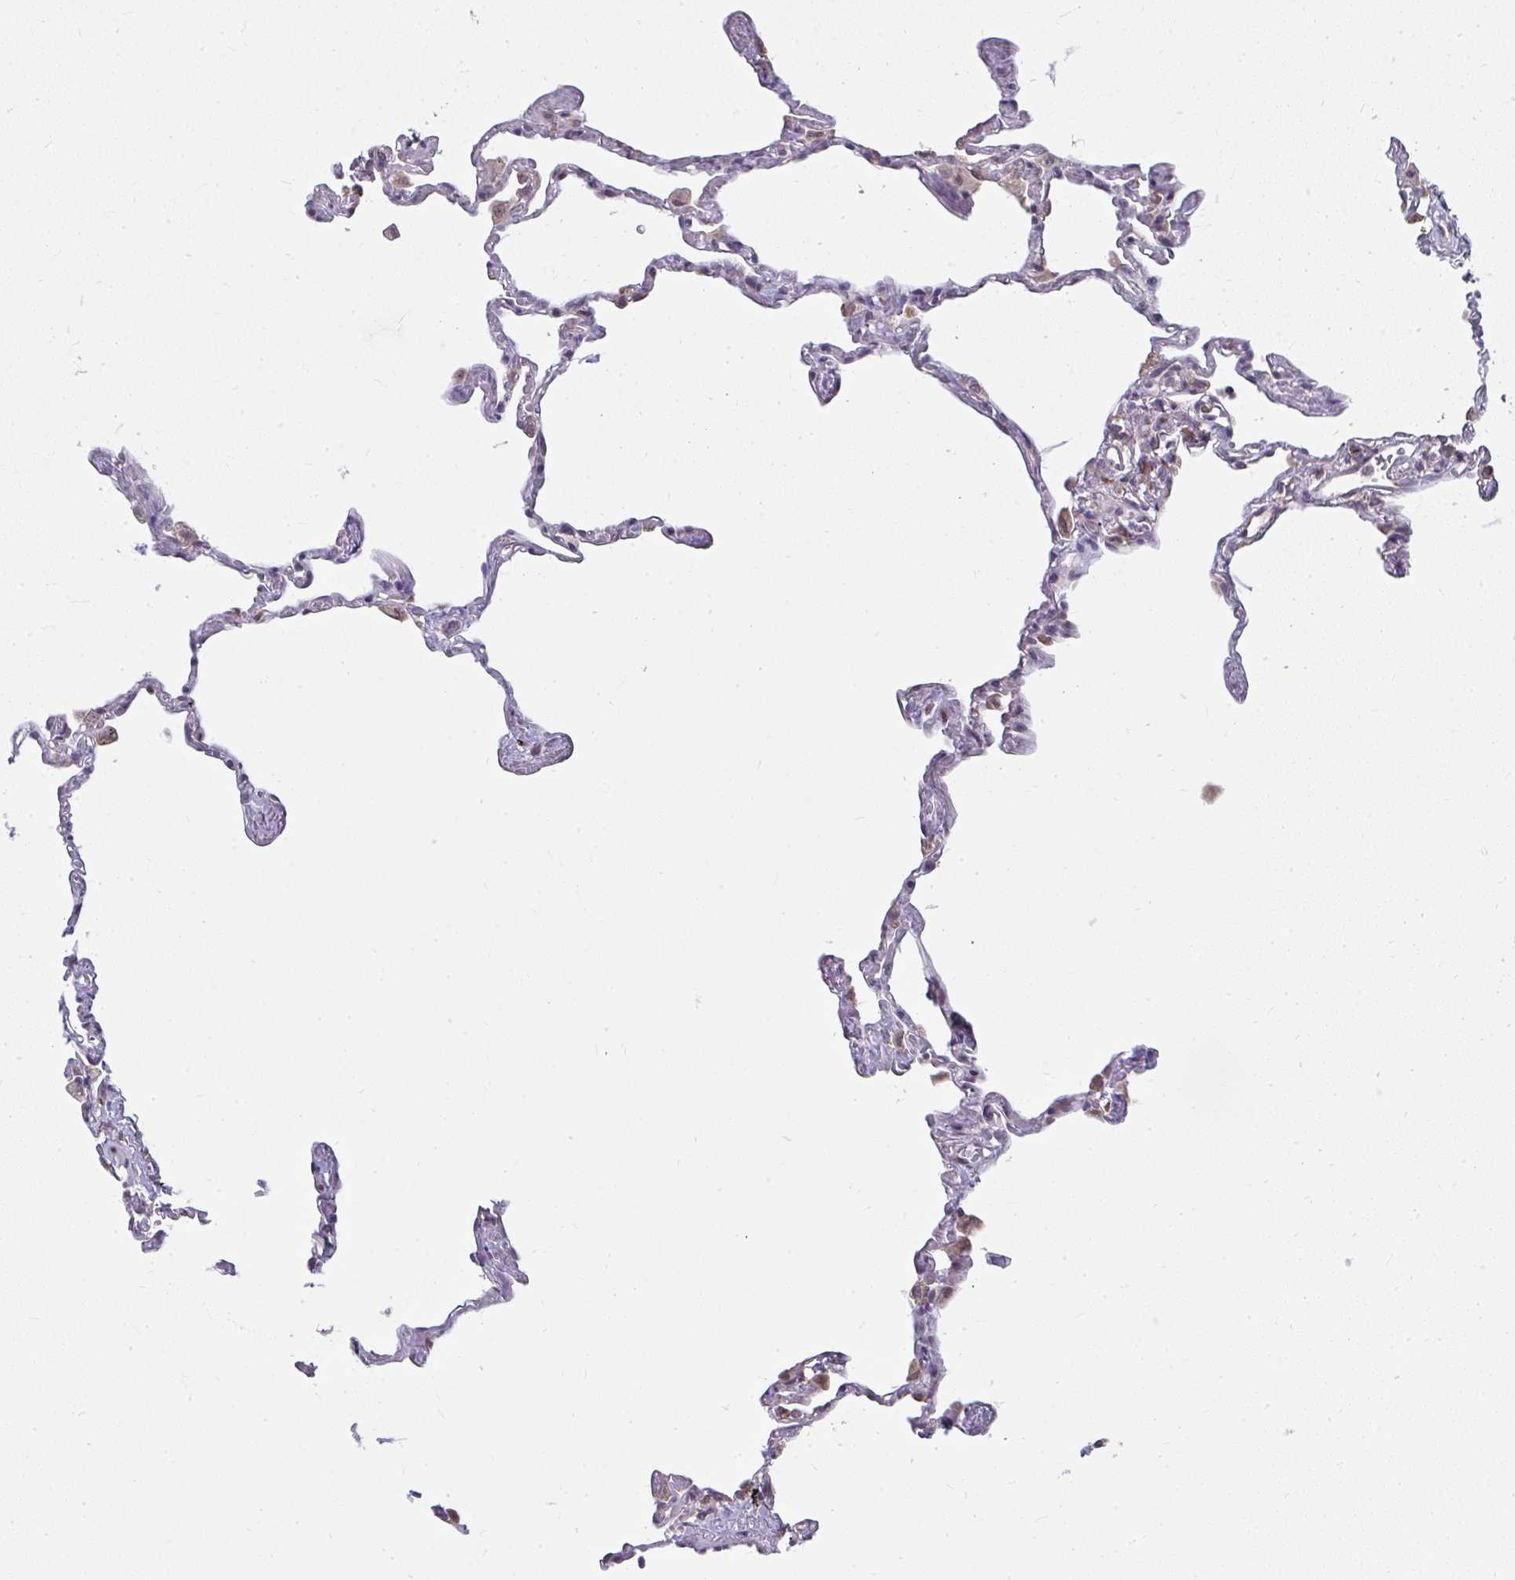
{"staining": {"intensity": "moderate", "quantity": "<25%", "location": "nuclear"}, "tissue": "lung", "cell_type": "Alveolar cells", "image_type": "normal", "snomed": [{"axis": "morphology", "description": "Normal tissue, NOS"}, {"axis": "topography", "description": "Lung"}], "caption": "High-power microscopy captured an immunohistochemistry histopathology image of unremarkable lung, revealing moderate nuclear expression in approximately <25% of alveolar cells. Using DAB (brown) and hematoxylin (blue) stains, captured at high magnification using brightfield microscopy.", "gene": "NMNAT1", "patient": {"sex": "female", "age": 67}}